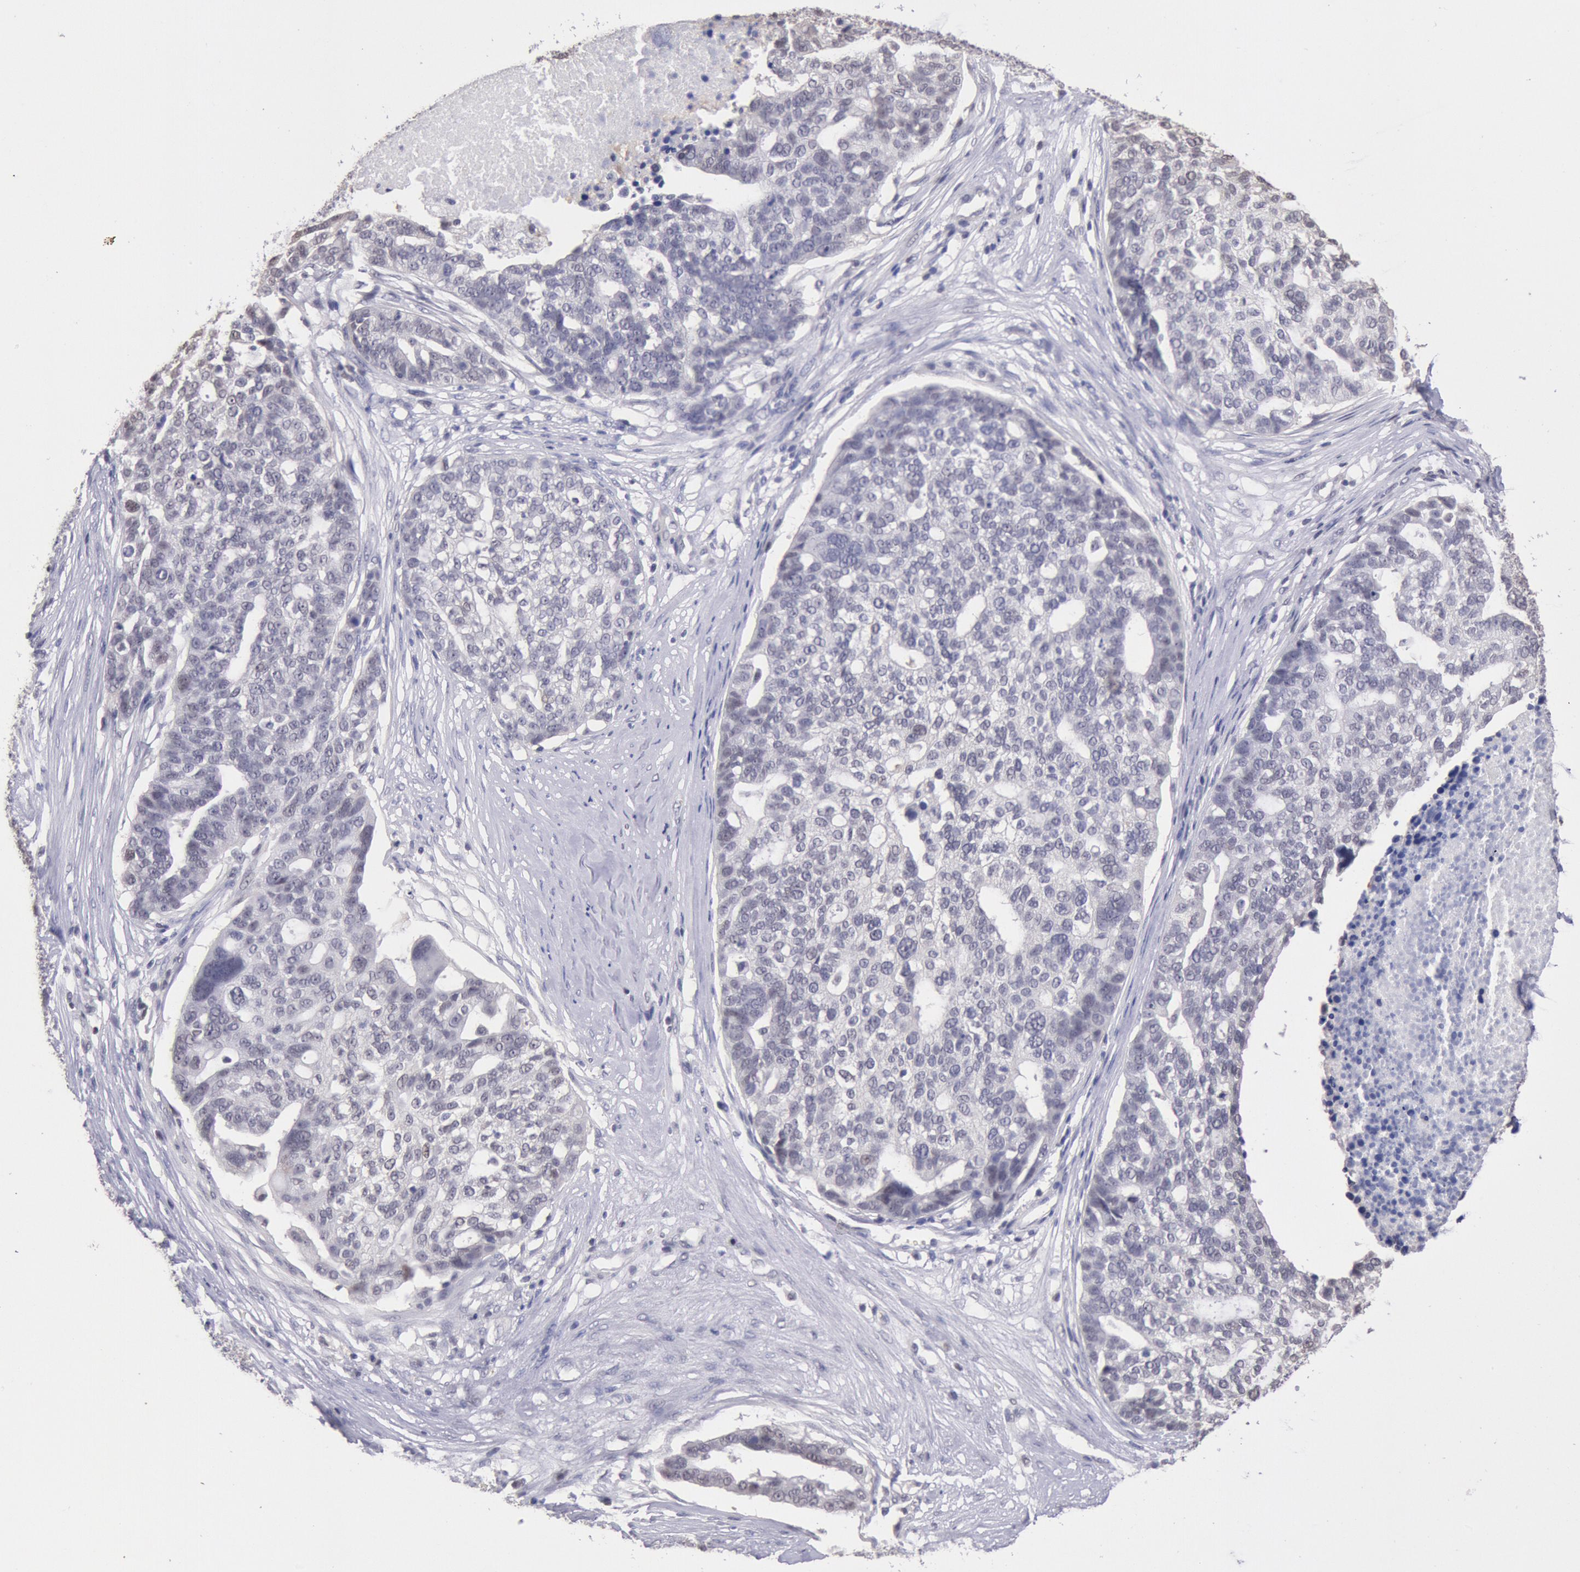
{"staining": {"intensity": "negative", "quantity": "none", "location": "none"}, "tissue": "ovarian cancer", "cell_type": "Tumor cells", "image_type": "cancer", "snomed": [{"axis": "morphology", "description": "Cystadenocarcinoma, serous, NOS"}, {"axis": "topography", "description": "Ovary"}], "caption": "IHC image of neoplastic tissue: human ovarian cancer (serous cystadenocarcinoma) stained with DAB demonstrates no significant protein expression in tumor cells.", "gene": "MYH7", "patient": {"sex": "female", "age": 59}}